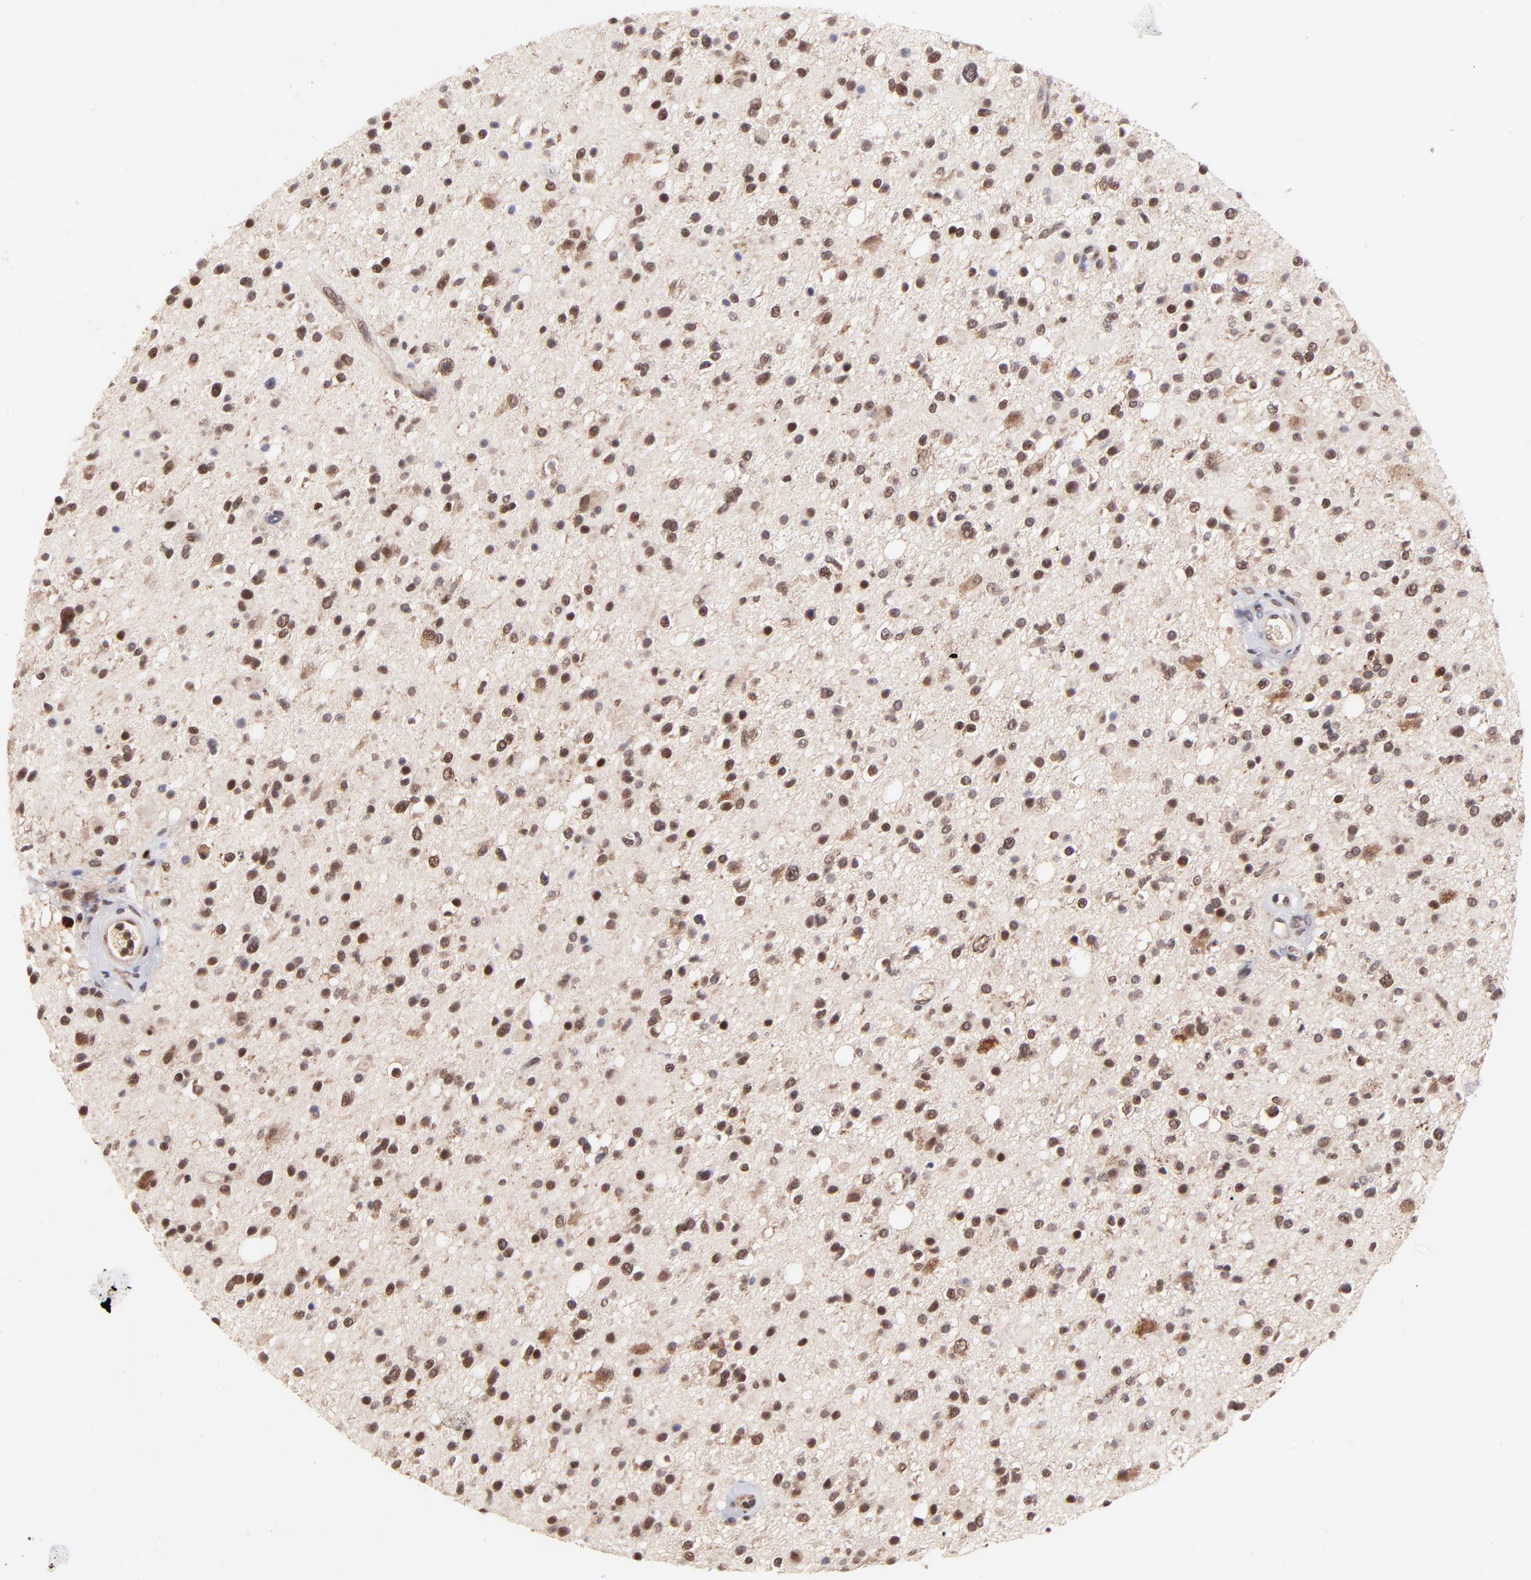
{"staining": {"intensity": "moderate", "quantity": "25%-75%", "location": "nuclear"}, "tissue": "glioma", "cell_type": "Tumor cells", "image_type": "cancer", "snomed": [{"axis": "morphology", "description": "Glioma, malignant, High grade"}, {"axis": "topography", "description": "Brain"}], "caption": "The image reveals staining of high-grade glioma (malignant), revealing moderate nuclear protein staining (brown color) within tumor cells. The protein is stained brown, and the nuclei are stained in blue (DAB IHC with brightfield microscopy, high magnification).", "gene": "MED12", "patient": {"sex": "male", "age": 33}}